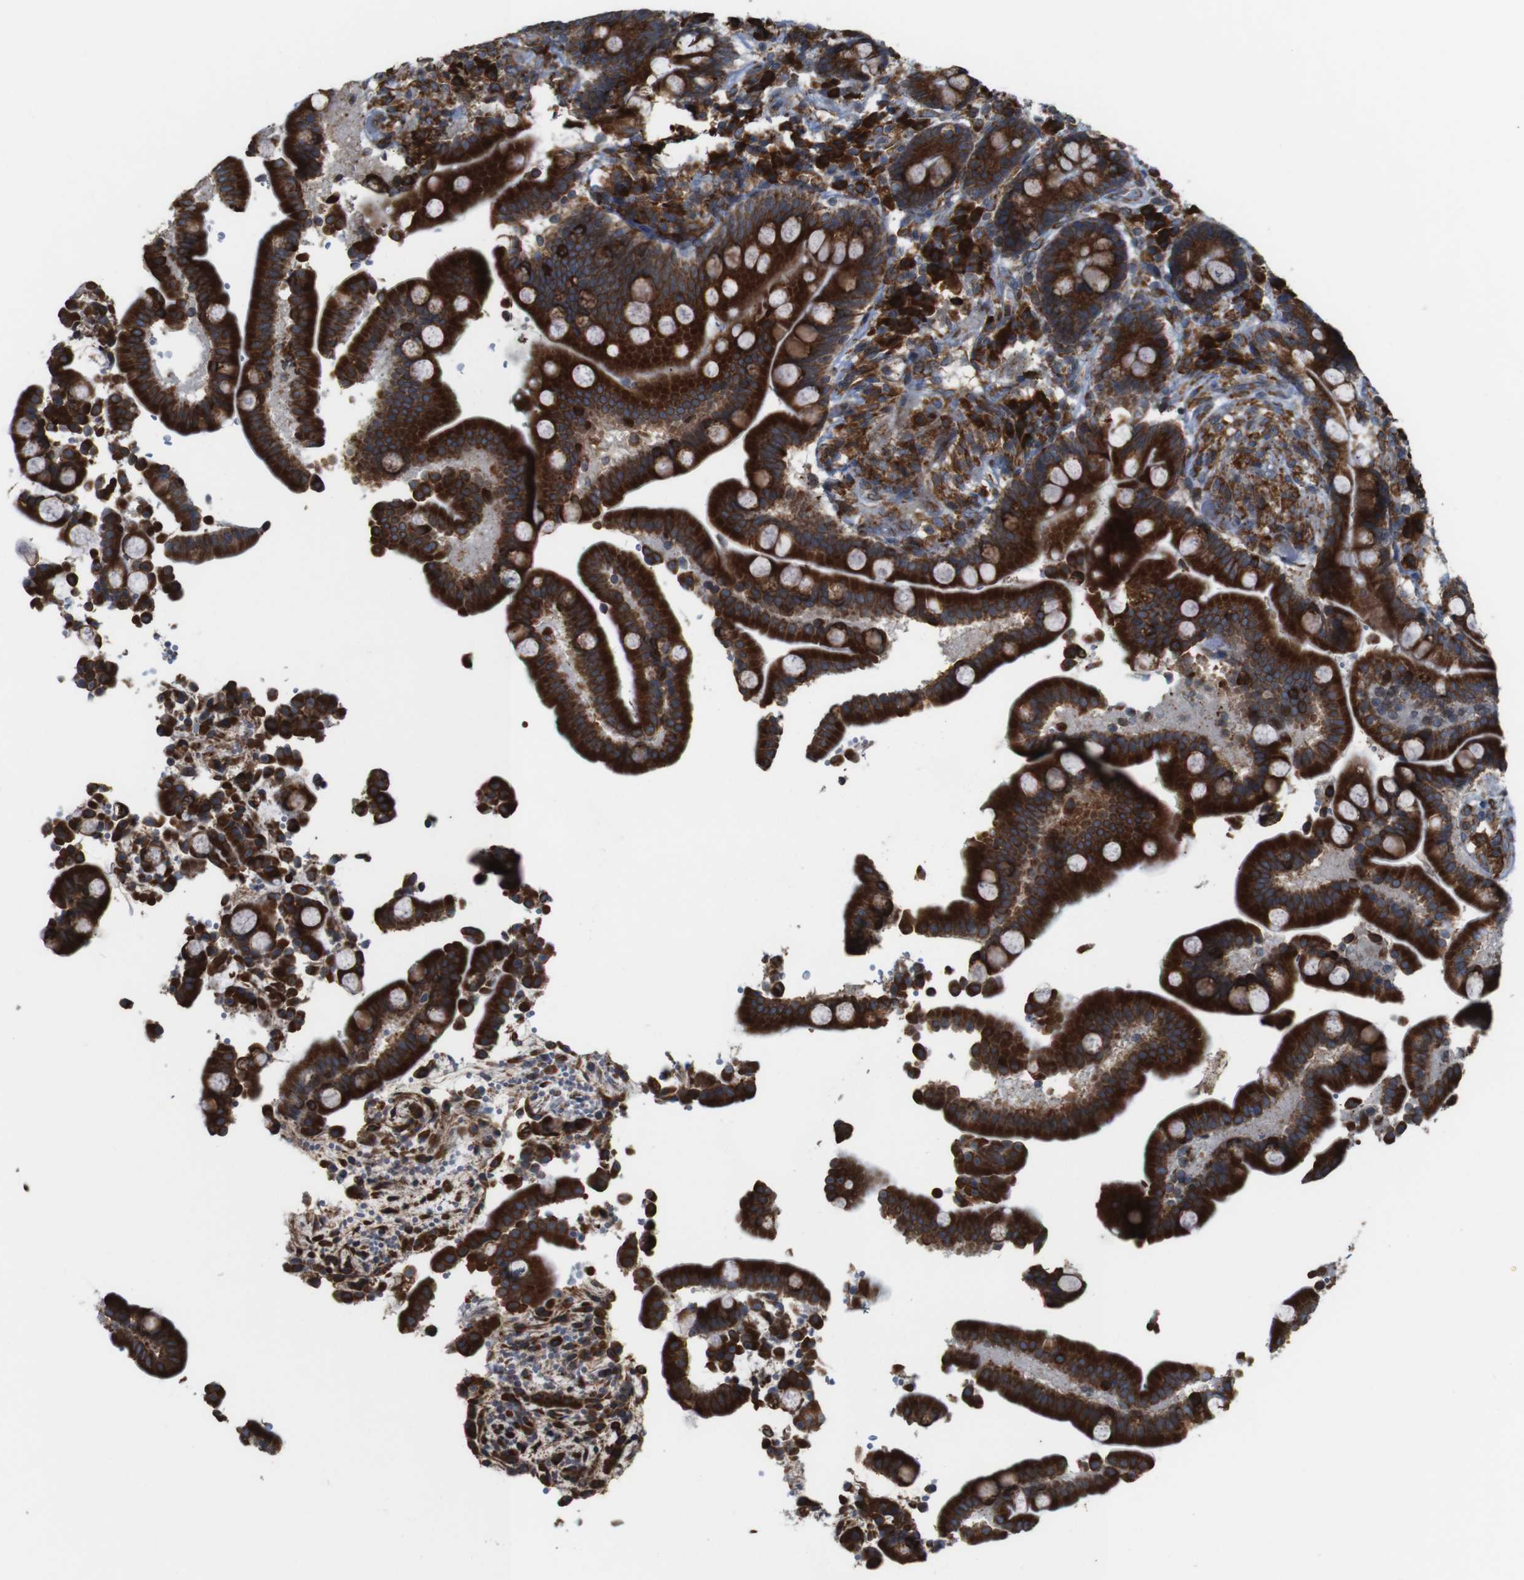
{"staining": {"intensity": "moderate", "quantity": ">75%", "location": "cytoplasmic/membranous"}, "tissue": "colon", "cell_type": "Endothelial cells", "image_type": "normal", "snomed": [{"axis": "morphology", "description": "Normal tissue, NOS"}, {"axis": "topography", "description": "Colon"}], "caption": "Immunohistochemical staining of unremarkable human colon demonstrates moderate cytoplasmic/membranous protein expression in about >75% of endothelial cells. The staining was performed using DAB (3,3'-diaminobenzidine) to visualize the protein expression in brown, while the nuclei were stained in blue with hematoxylin (Magnification: 20x).", "gene": "UGGT1", "patient": {"sex": "male", "age": 73}}